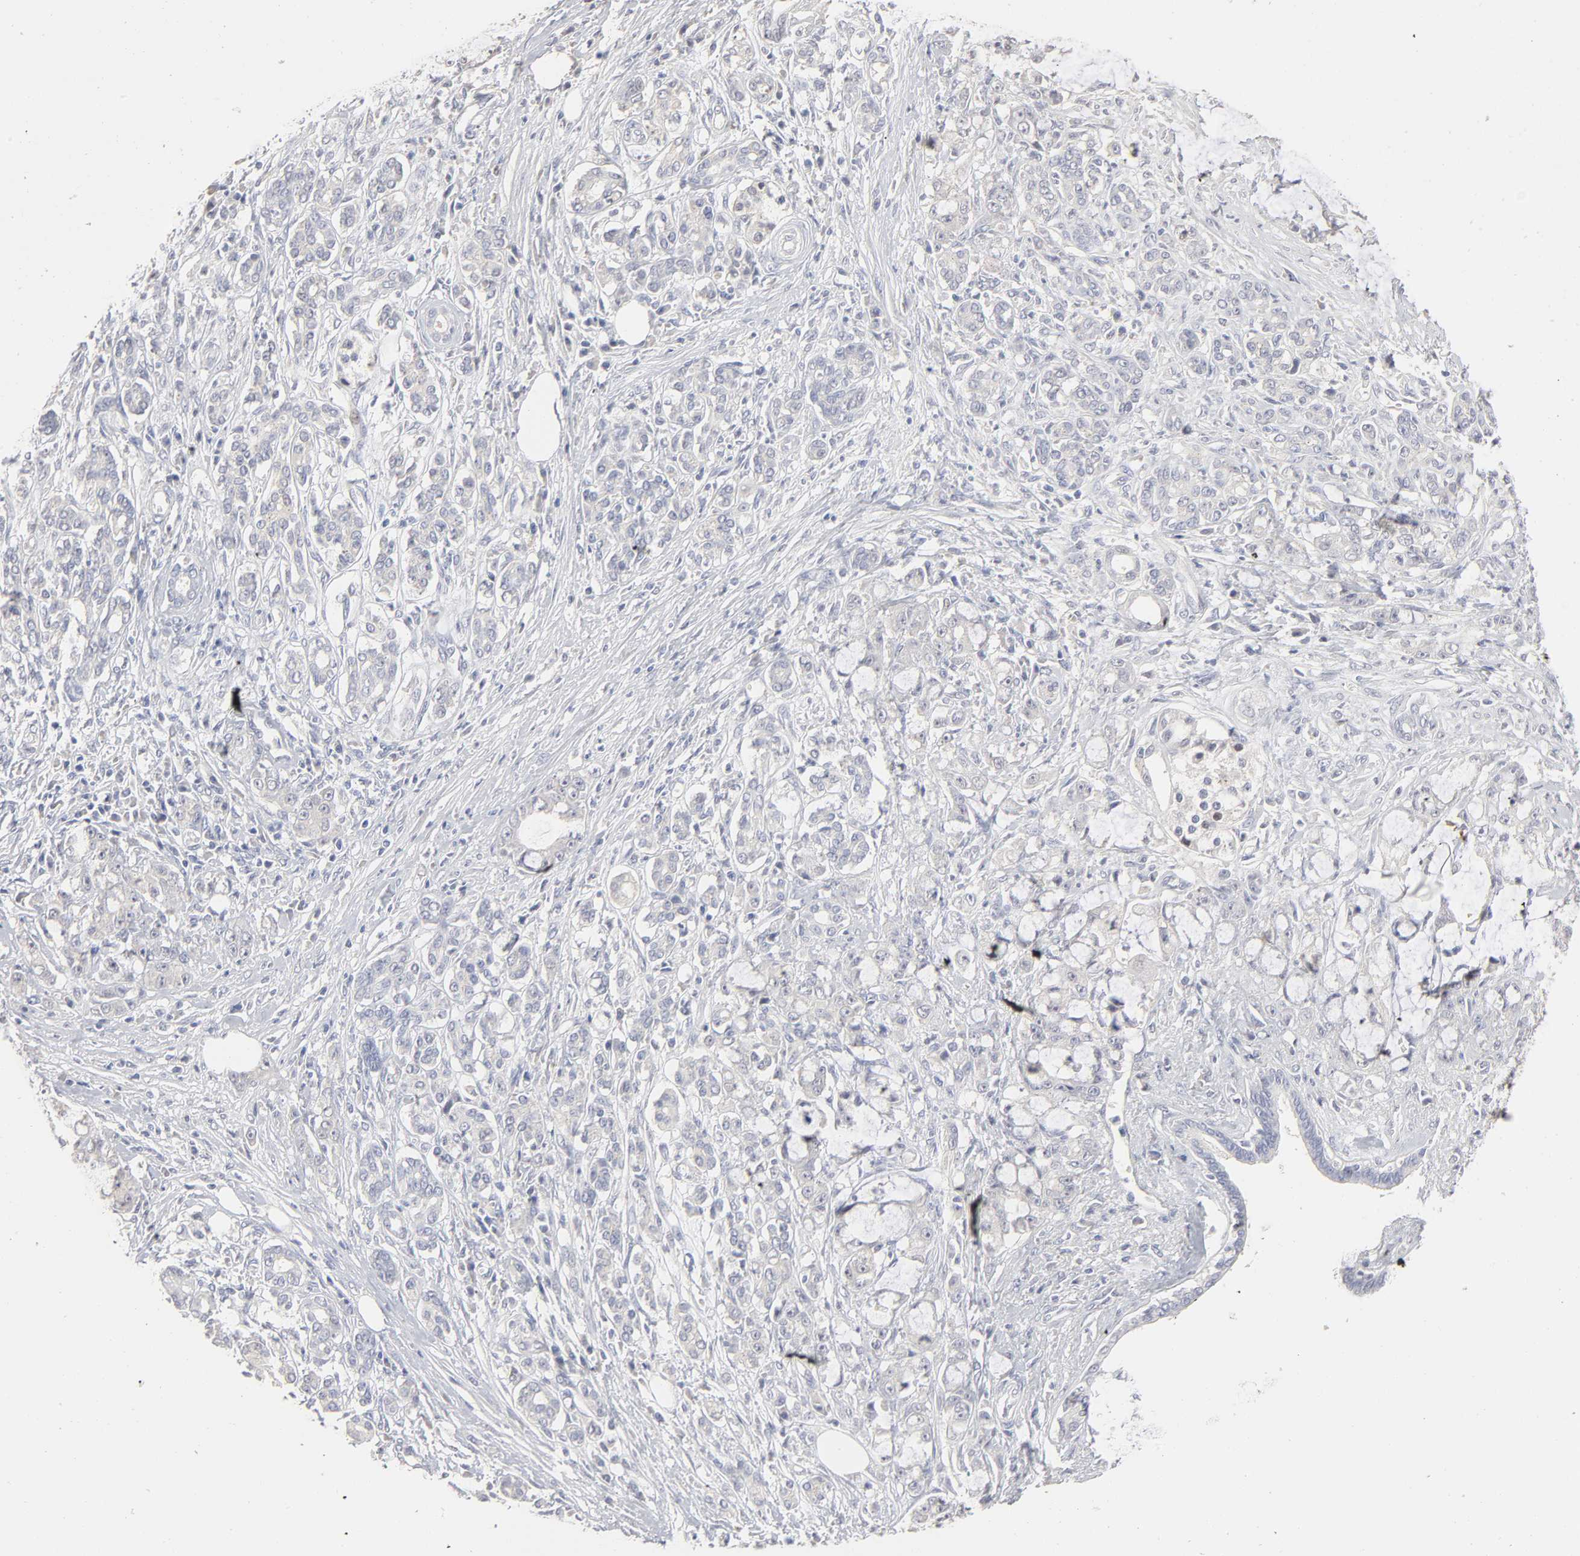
{"staining": {"intensity": "weak", "quantity": "25%-75%", "location": "cytoplasmic/membranous"}, "tissue": "pancreatic cancer", "cell_type": "Tumor cells", "image_type": "cancer", "snomed": [{"axis": "morphology", "description": "Adenocarcinoma, NOS"}, {"axis": "topography", "description": "Pancreas"}], "caption": "Protein expression analysis of human pancreatic adenocarcinoma reveals weak cytoplasmic/membranous positivity in about 25%-75% of tumor cells.", "gene": "DNAL4", "patient": {"sex": "female", "age": 73}}